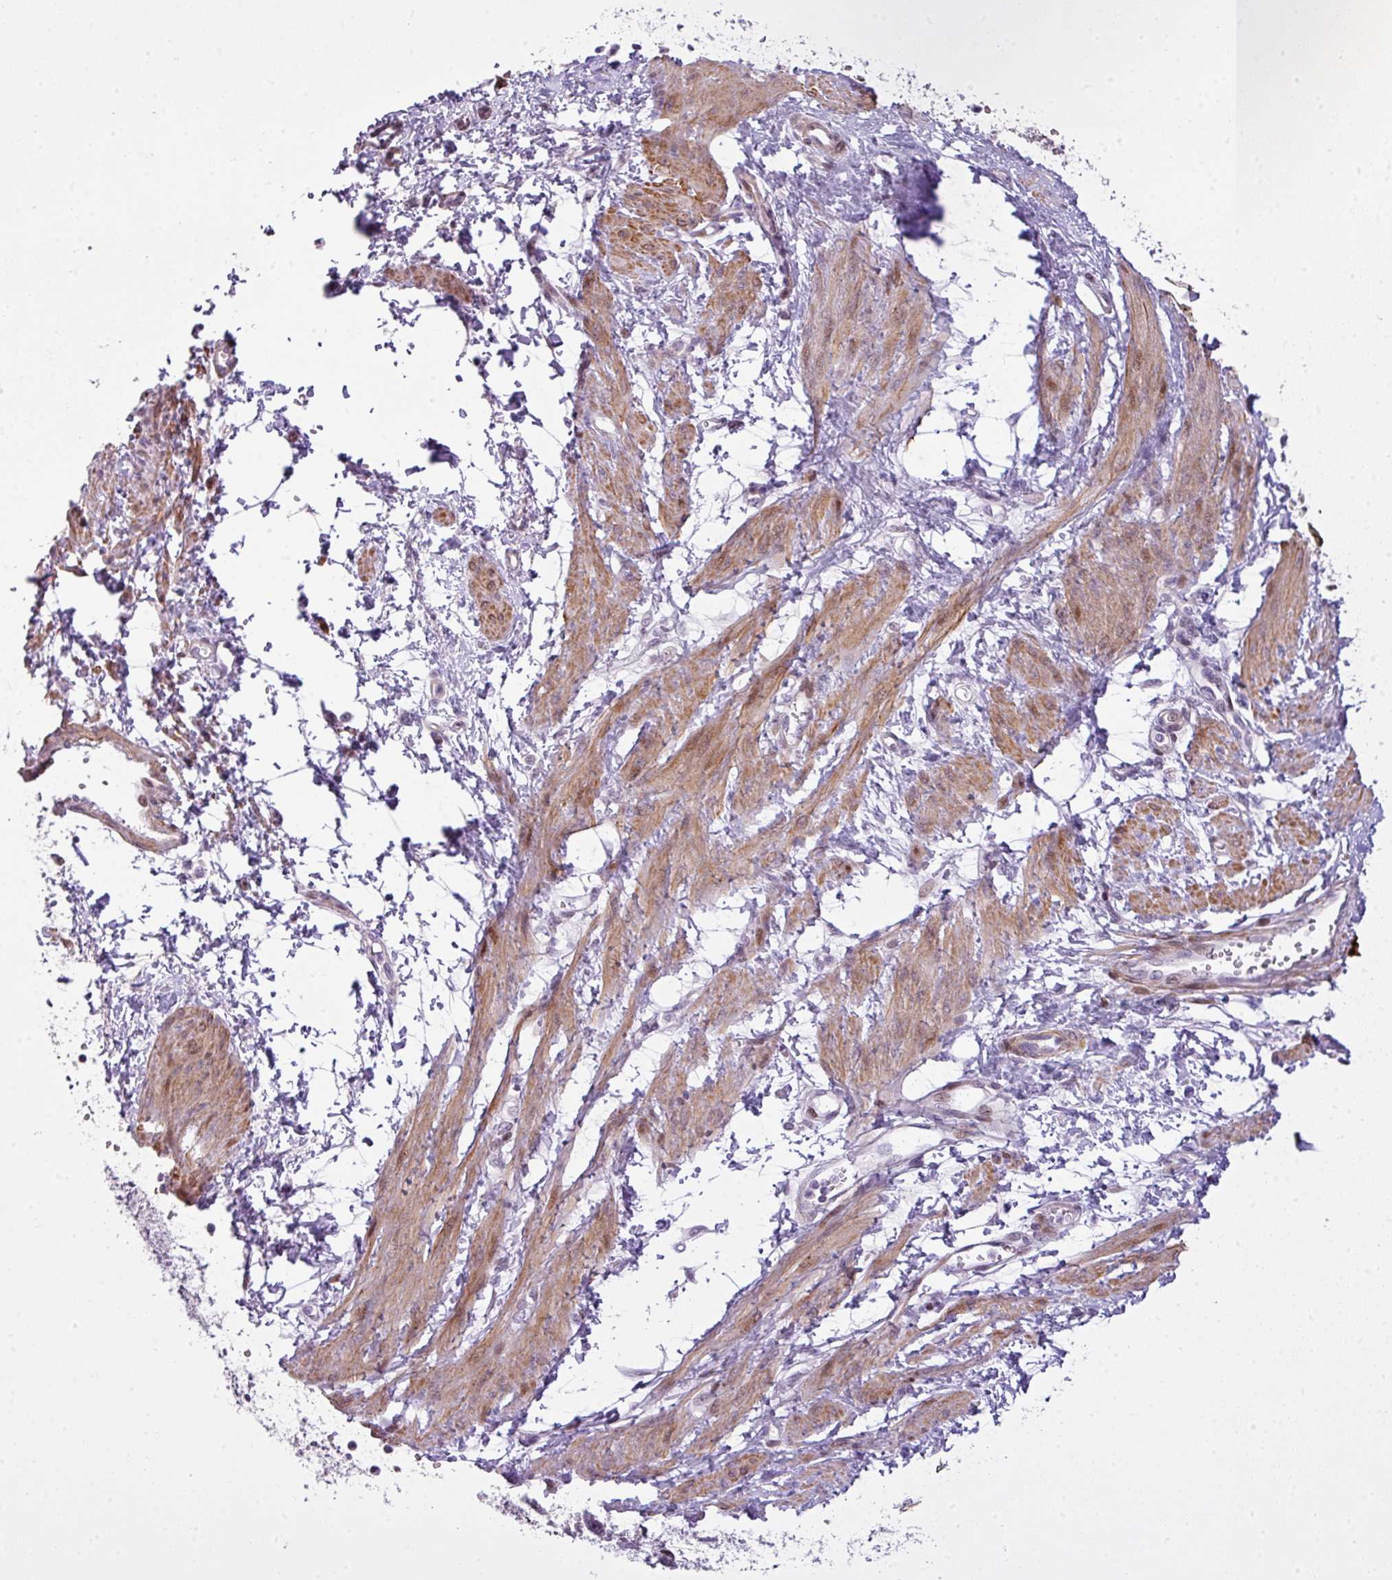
{"staining": {"intensity": "moderate", "quantity": ">75%", "location": "cytoplasmic/membranous"}, "tissue": "smooth muscle", "cell_type": "Smooth muscle cells", "image_type": "normal", "snomed": [{"axis": "morphology", "description": "Normal tissue, NOS"}, {"axis": "topography", "description": "Smooth muscle"}, {"axis": "topography", "description": "Uterus"}], "caption": "A high-resolution micrograph shows immunohistochemistry staining of normal smooth muscle, which exhibits moderate cytoplasmic/membranous expression in approximately >75% of smooth muscle cells. The staining was performed using DAB (3,3'-diaminobenzidine) to visualize the protein expression in brown, while the nuclei were stained in blue with hematoxylin (Magnification: 20x).", "gene": "ZNF688", "patient": {"sex": "female", "age": 39}}